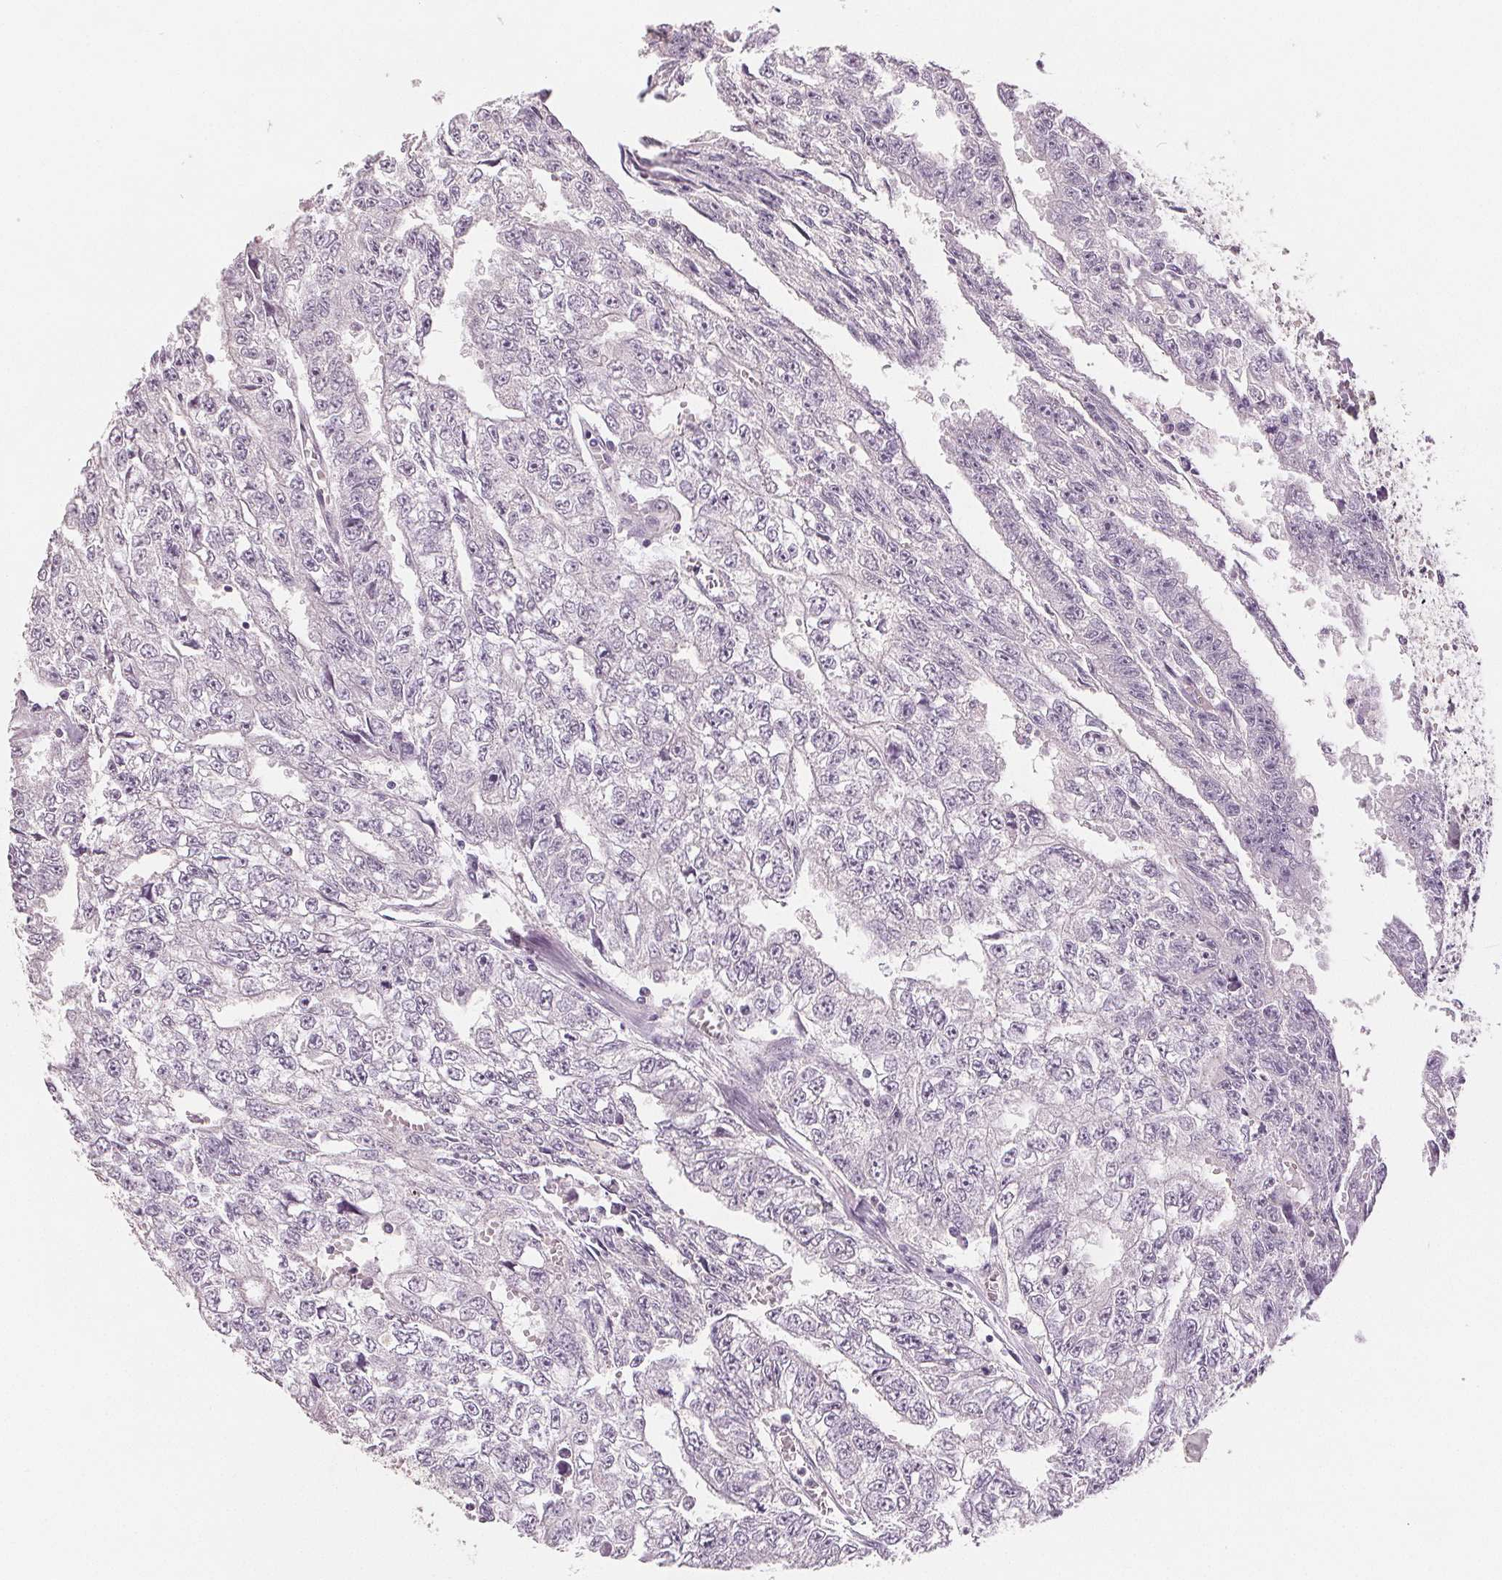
{"staining": {"intensity": "negative", "quantity": "none", "location": "none"}, "tissue": "testis cancer", "cell_type": "Tumor cells", "image_type": "cancer", "snomed": [{"axis": "morphology", "description": "Carcinoma, Embryonal, NOS"}, {"axis": "morphology", "description": "Teratoma, malignant, NOS"}, {"axis": "topography", "description": "Testis"}], "caption": "The micrograph reveals no staining of tumor cells in testis cancer.", "gene": "SLC27A5", "patient": {"sex": "male", "age": 24}}